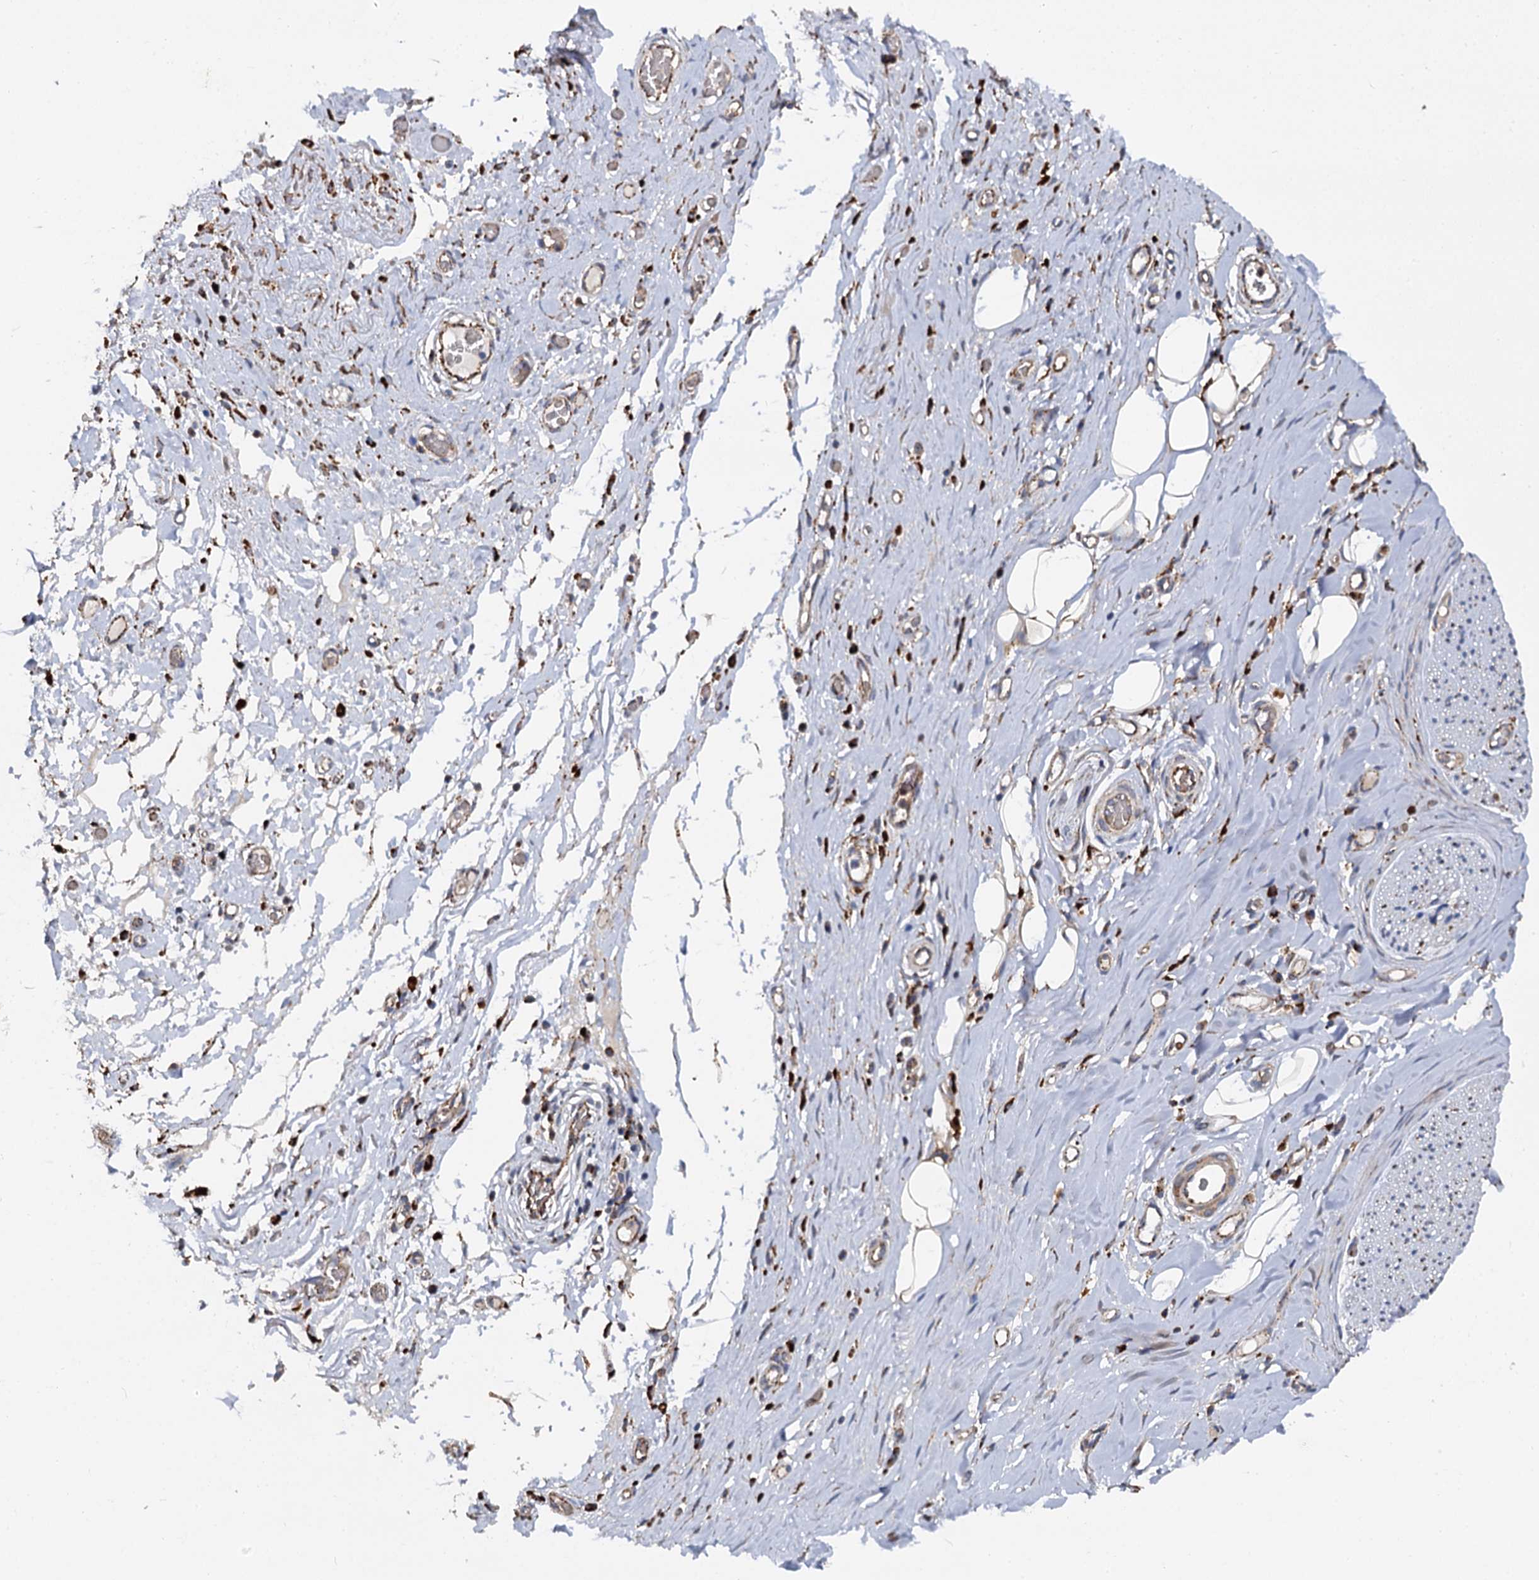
{"staining": {"intensity": "moderate", "quantity": ">75%", "location": "cytoplasmic/membranous"}, "tissue": "adipose tissue", "cell_type": "Adipocytes", "image_type": "normal", "snomed": [{"axis": "morphology", "description": "Normal tissue, NOS"}, {"axis": "morphology", "description": "Adenocarcinoma, NOS"}, {"axis": "topography", "description": "Esophagus"}, {"axis": "topography", "description": "Stomach, upper"}, {"axis": "topography", "description": "Peripheral nerve tissue"}], "caption": "This photomicrograph displays benign adipose tissue stained with immunohistochemistry (IHC) to label a protein in brown. The cytoplasmic/membranous of adipocytes show moderate positivity for the protein. Nuclei are counter-stained blue.", "gene": "GBA1", "patient": {"sex": "male", "age": 62}}